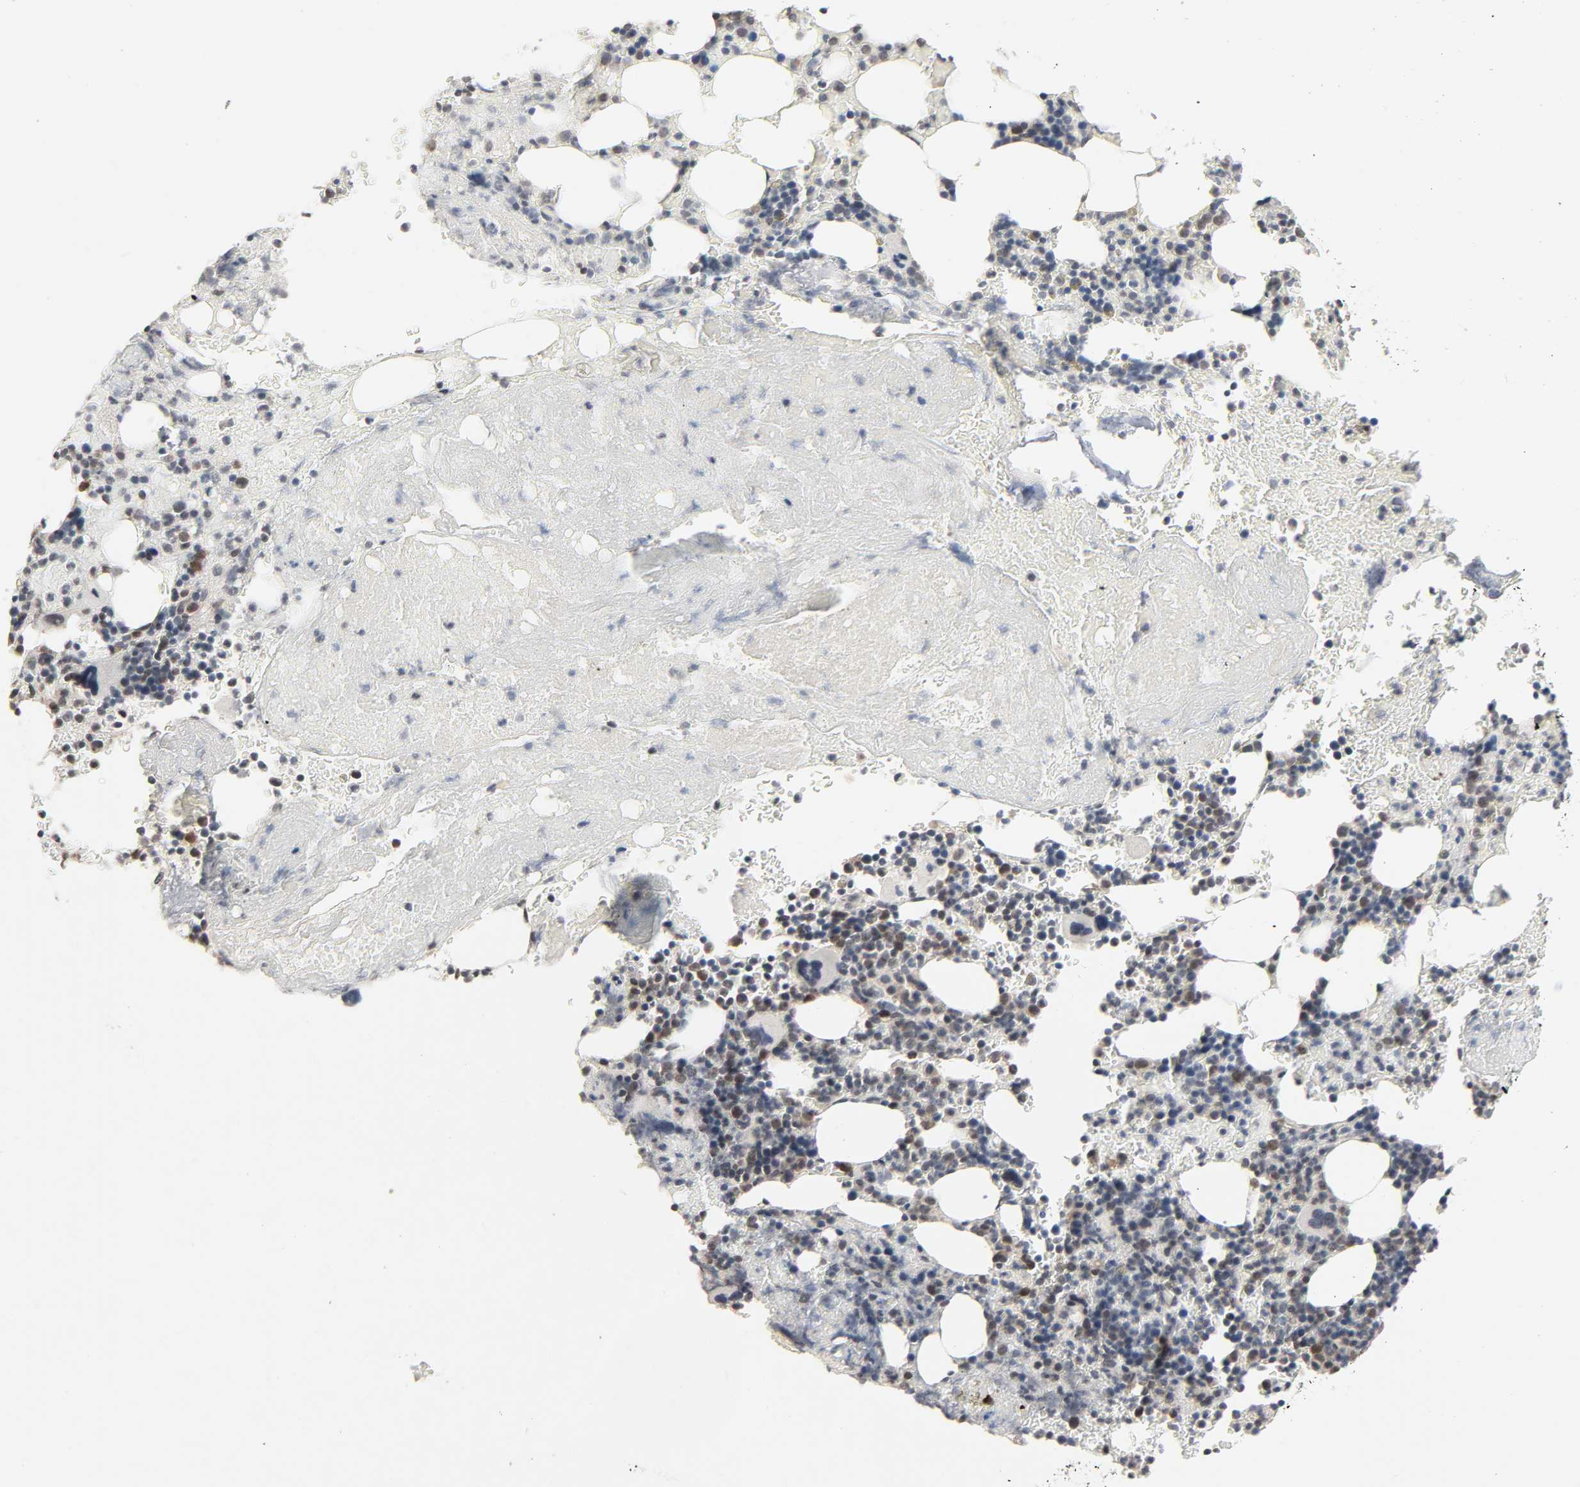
{"staining": {"intensity": "moderate", "quantity": "<25%", "location": "nuclear"}, "tissue": "bone marrow", "cell_type": "Hematopoietic cells", "image_type": "normal", "snomed": [{"axis": "morphology", "description": "Normal tissue, NOS"}, {"axis": "topography", "description": "Bone marrow"}], "caption": "This is a photomicrograph of immunohistochemistry staining of normal bone marrow, which shows moderate positivity in the nuclear of hematopoietic cells.", "gene": "MAPKAPK5", "patient": {"sex": "female", "age": 73}}